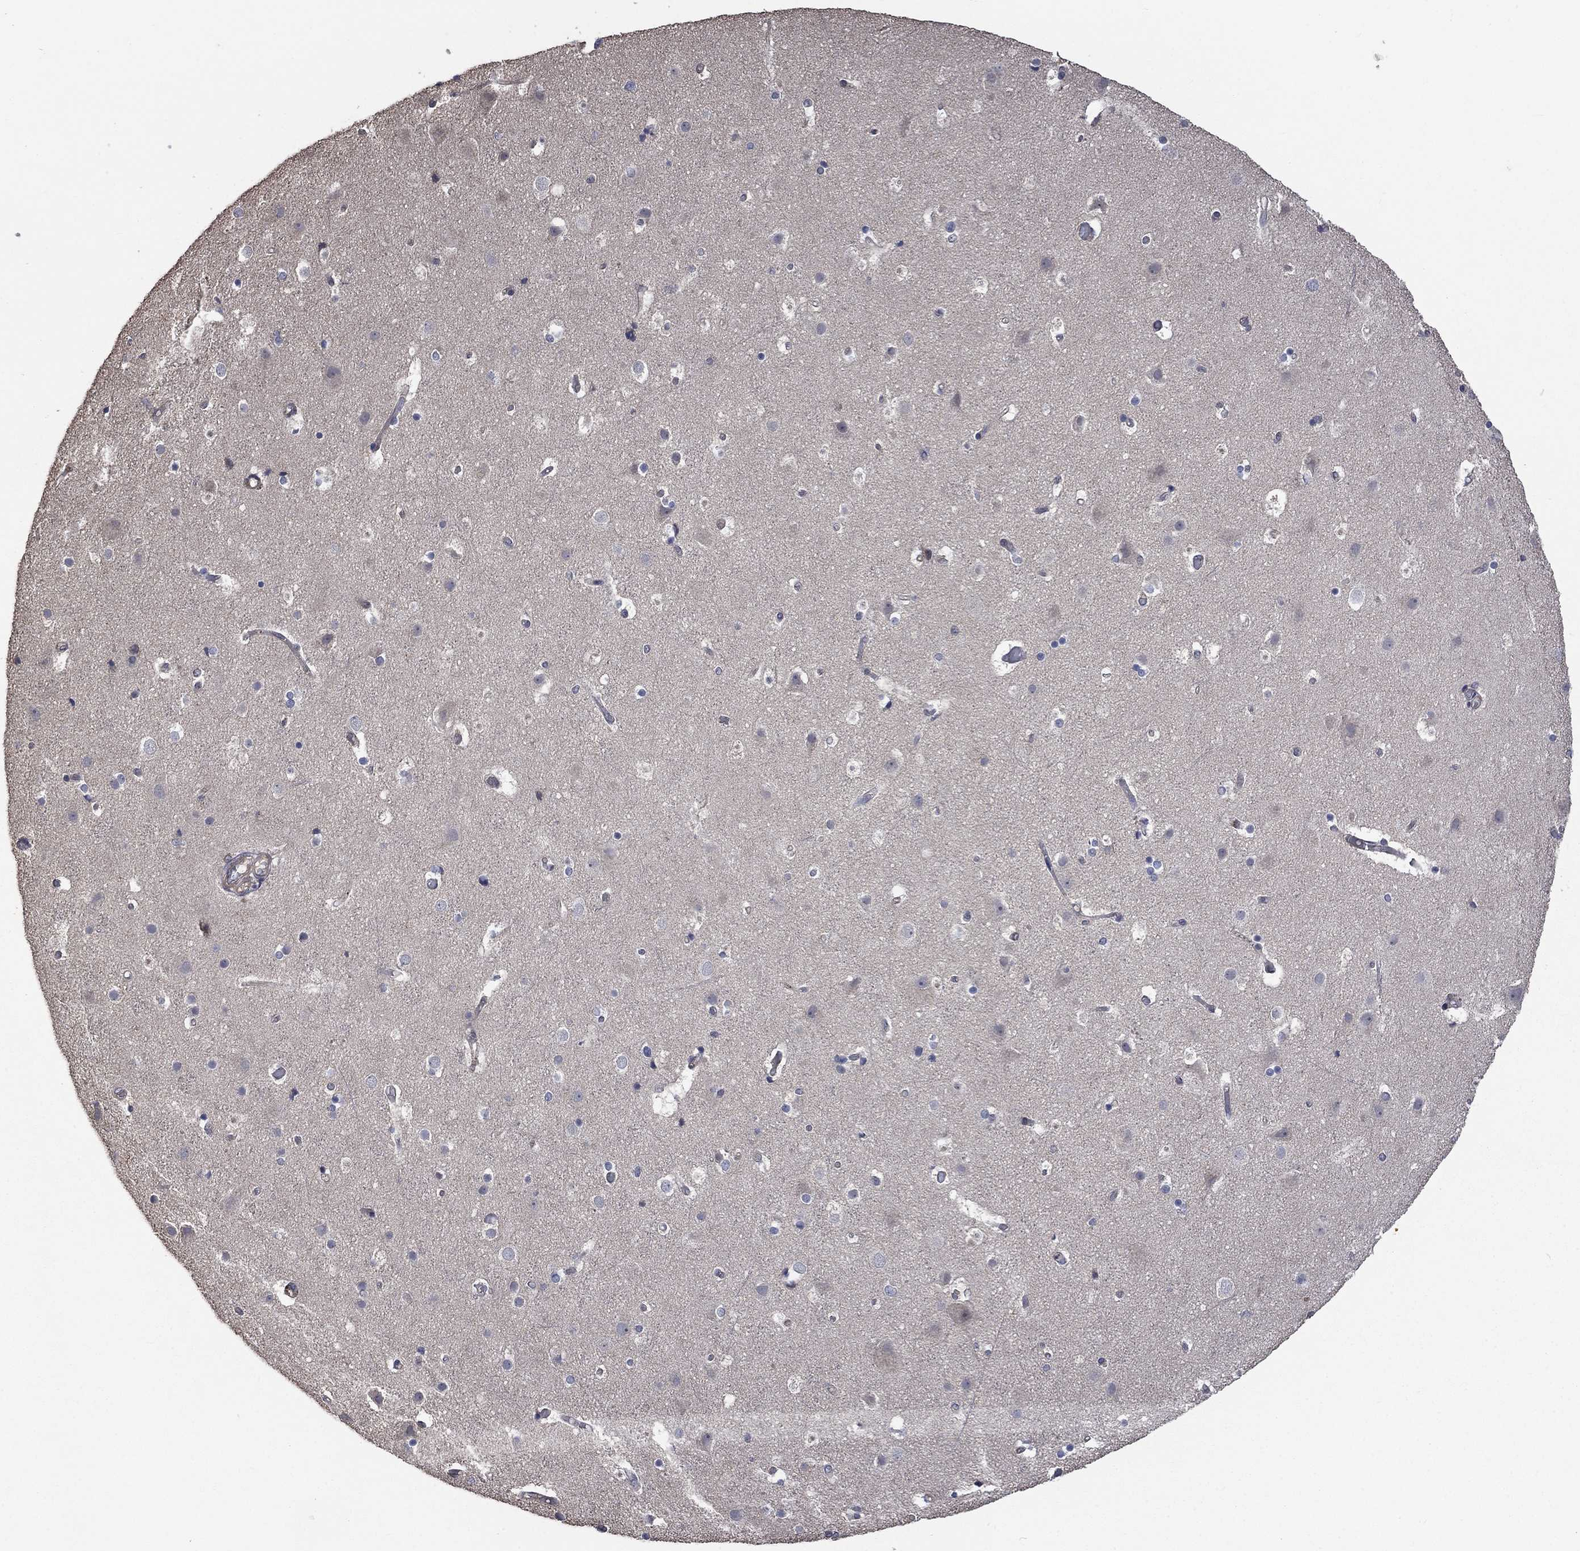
{"staining": {"intensity": "negative", "quantity": "none", "location": "none"}, "tissue": "cerebral cortex", "cell_type": "Endothelial cells", "image_type": "normal", "snomed": [{"axis": "morphology", "description": "Normal tissue, NOS"}, {"axis": "topography", "description": "Cerebral cortex"}], "caption": "There is no significant positivity in endothelial cells of cerebral cortex.", "gene": "VCAN", "patient": {"sex": "female", "age": 52}}